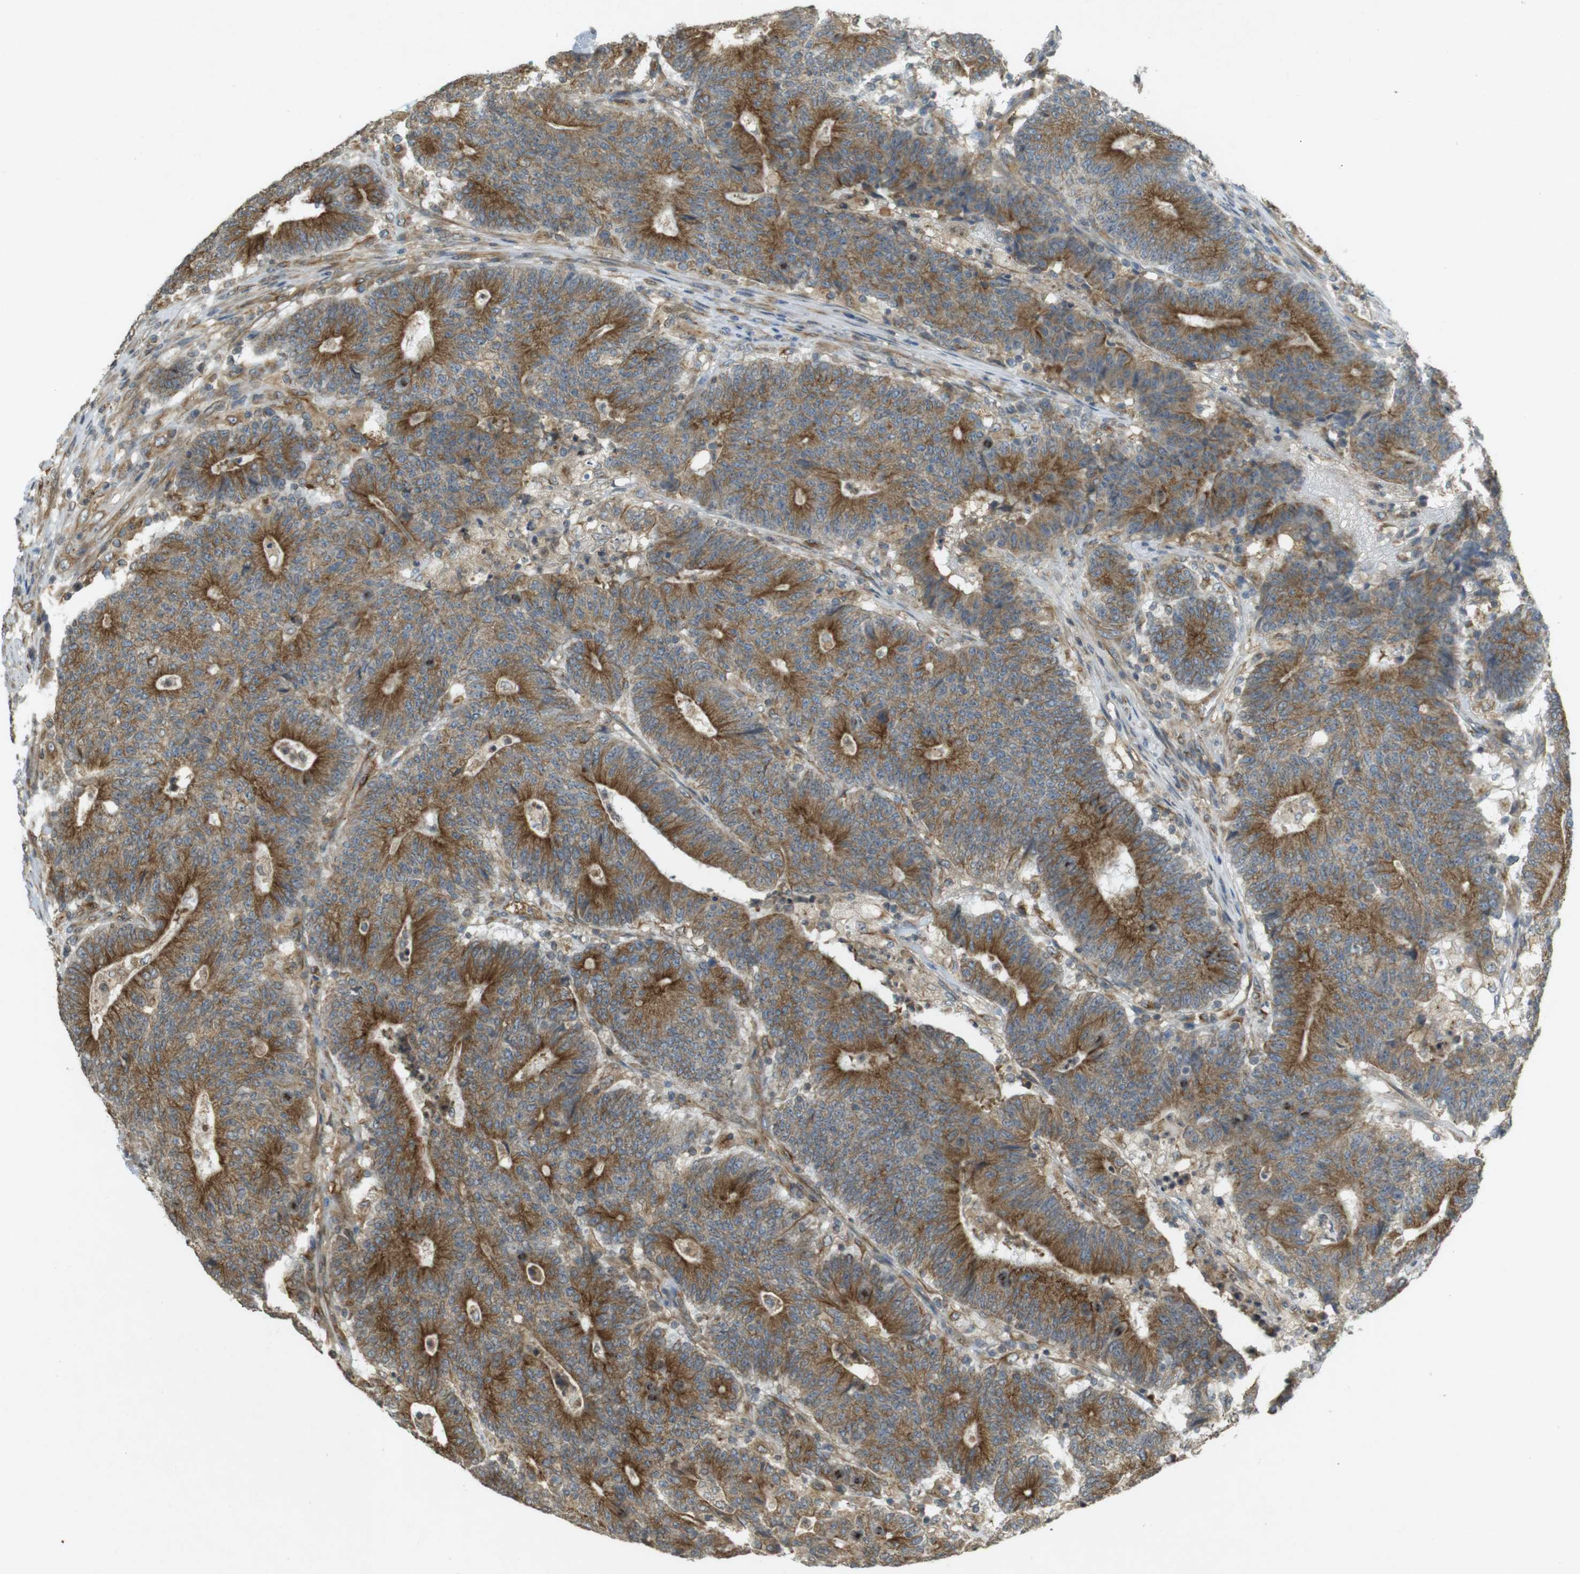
{"staining": {"intensity": "moderate", "quantity": ">75%", "location": "cytoplasmic/membranous"}, "tissue": "colorectal cancer", "cell_type": "Tumor cells", "image_type": "cancer", "snomed": [{"axis": "morphology", "description": "Normal tissue, NOS"}, {"axis": "morphology", "description": "Adenocarcinoma, NOS"}, {"axis": "topography", "description": "Colon"}], "caption": "Protein staining by immunohistochemistry (IHC) reveals moderate cytoplasmic/membranous expression in approximately >75% of tumor cells in colorectal adenocarcinoma.", "gene": "KIF5B", "patient": {"sex": "female", "age": 75}}